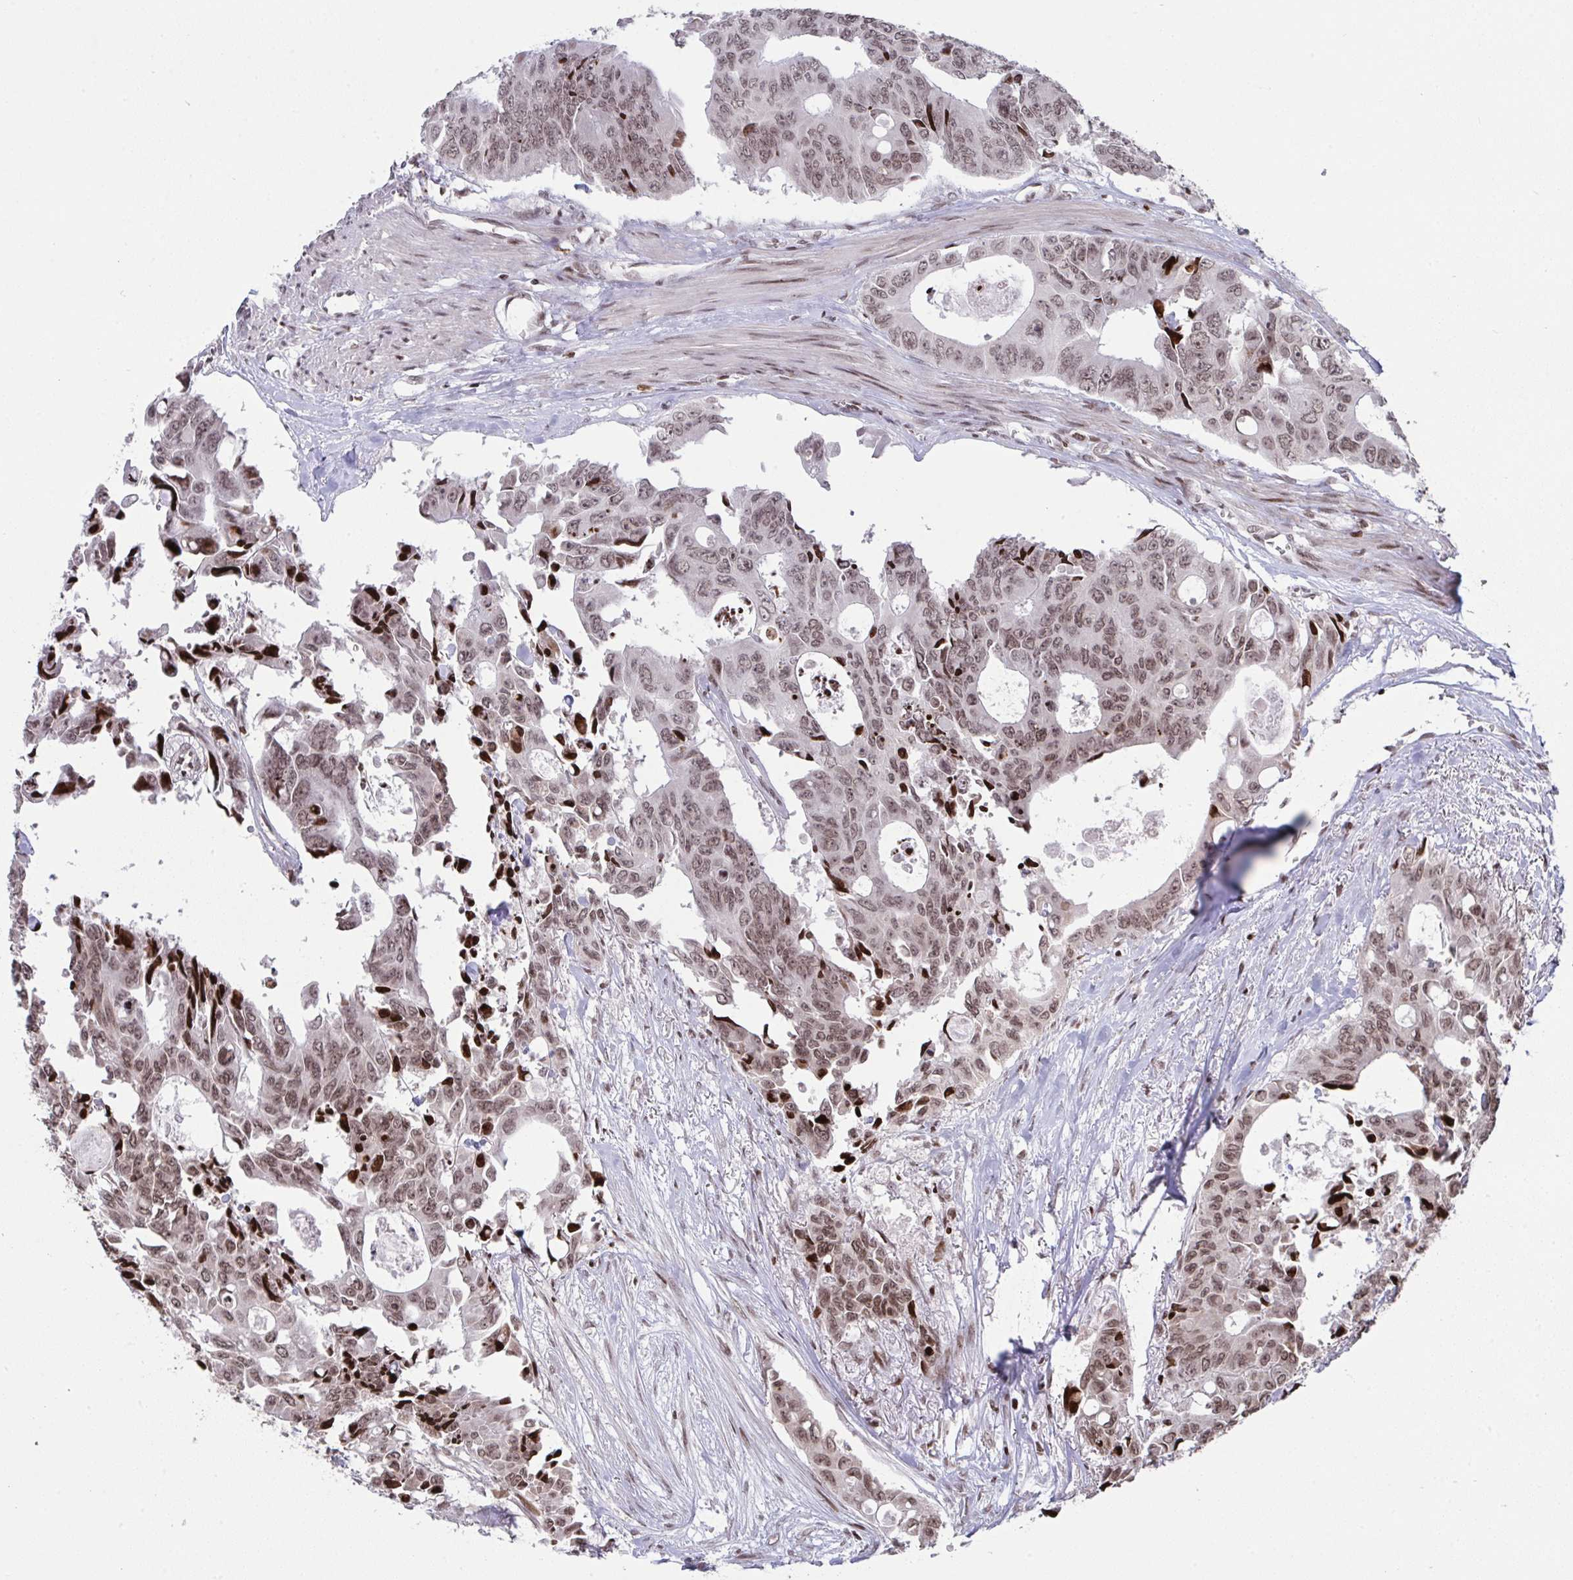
{"staining": {"intensity": "moderate", "quantity": ">75%", "location": "nuclear"}, "tissue": "colorectal cancer", "cell_type": "Tumor cells", "image_type": "cancer", "snomed": [{"axis": "morphology", "description": "Adenocarcinoma, NOS"}, {"axis": "topography", "description": "Rectum"}], "caption": "Adenocarcinoma (colorectal) stained with IHC exhibits moderate nuclear positivity in about >75% of tumor cells.", "gene": "NIP7", "patient": {"sex": "male", "age": 76}}